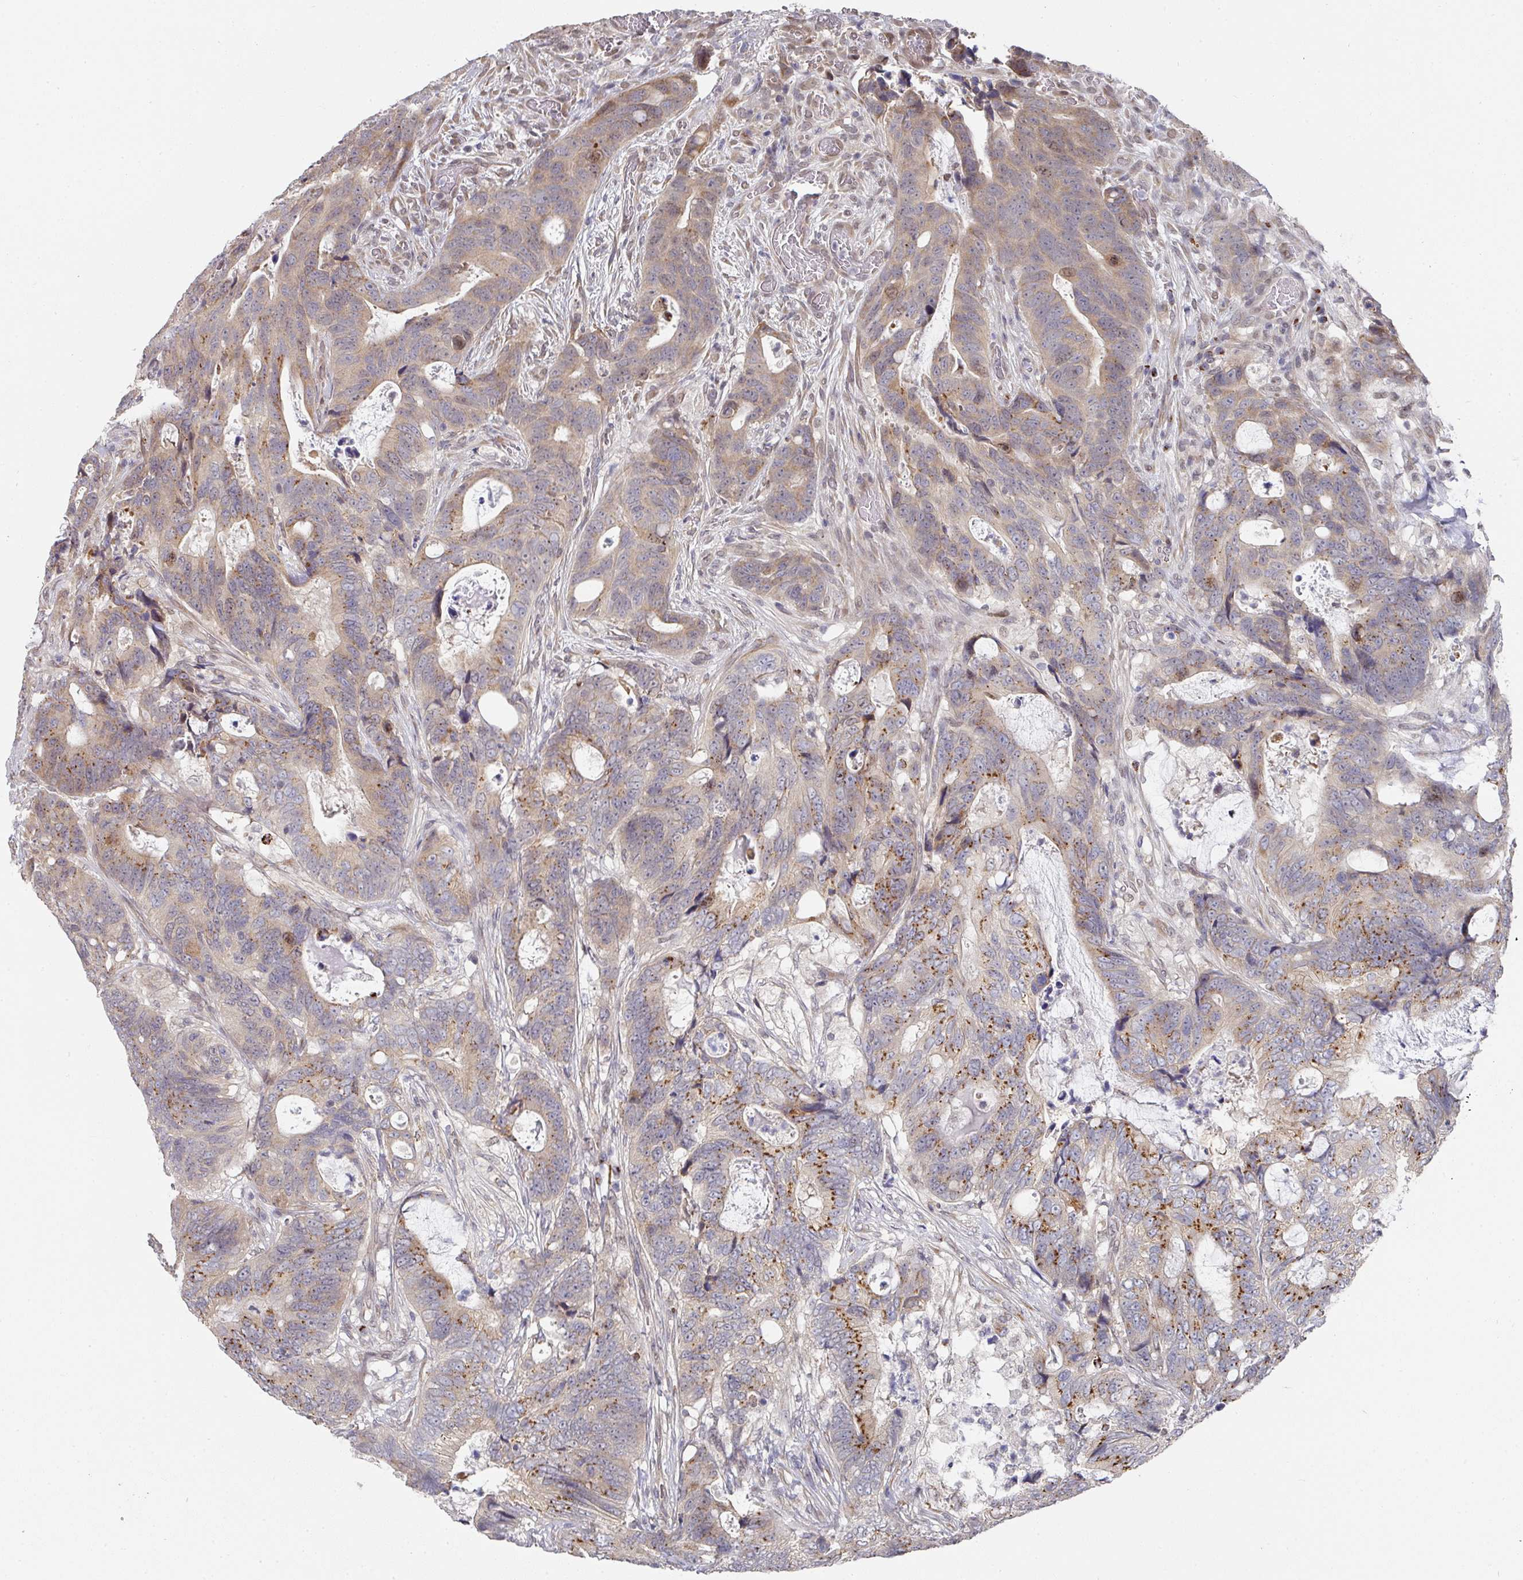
{"staining": {"intensity": "moderate", "quantity": "25%-75%", "location": "cytoplasmic/membranous"}, "tissue": "colorectal cancer", "cell_type": "Tumor cells", "image_type": "cancer", "snomed": [{"axis": "morphology", "description": "Adenocarcinoma, NOS"}, {"axis": "topography", "description": "Colon"}], "caption": "DAB immunohistochemical staining of colorectal adenocarcinoma displays moderate cytoplasmic/membranous protein staining in about 25%-75% of tumor cells.", "gene": "C18orf25", "patient": {"sex": "female", "age": 82}}